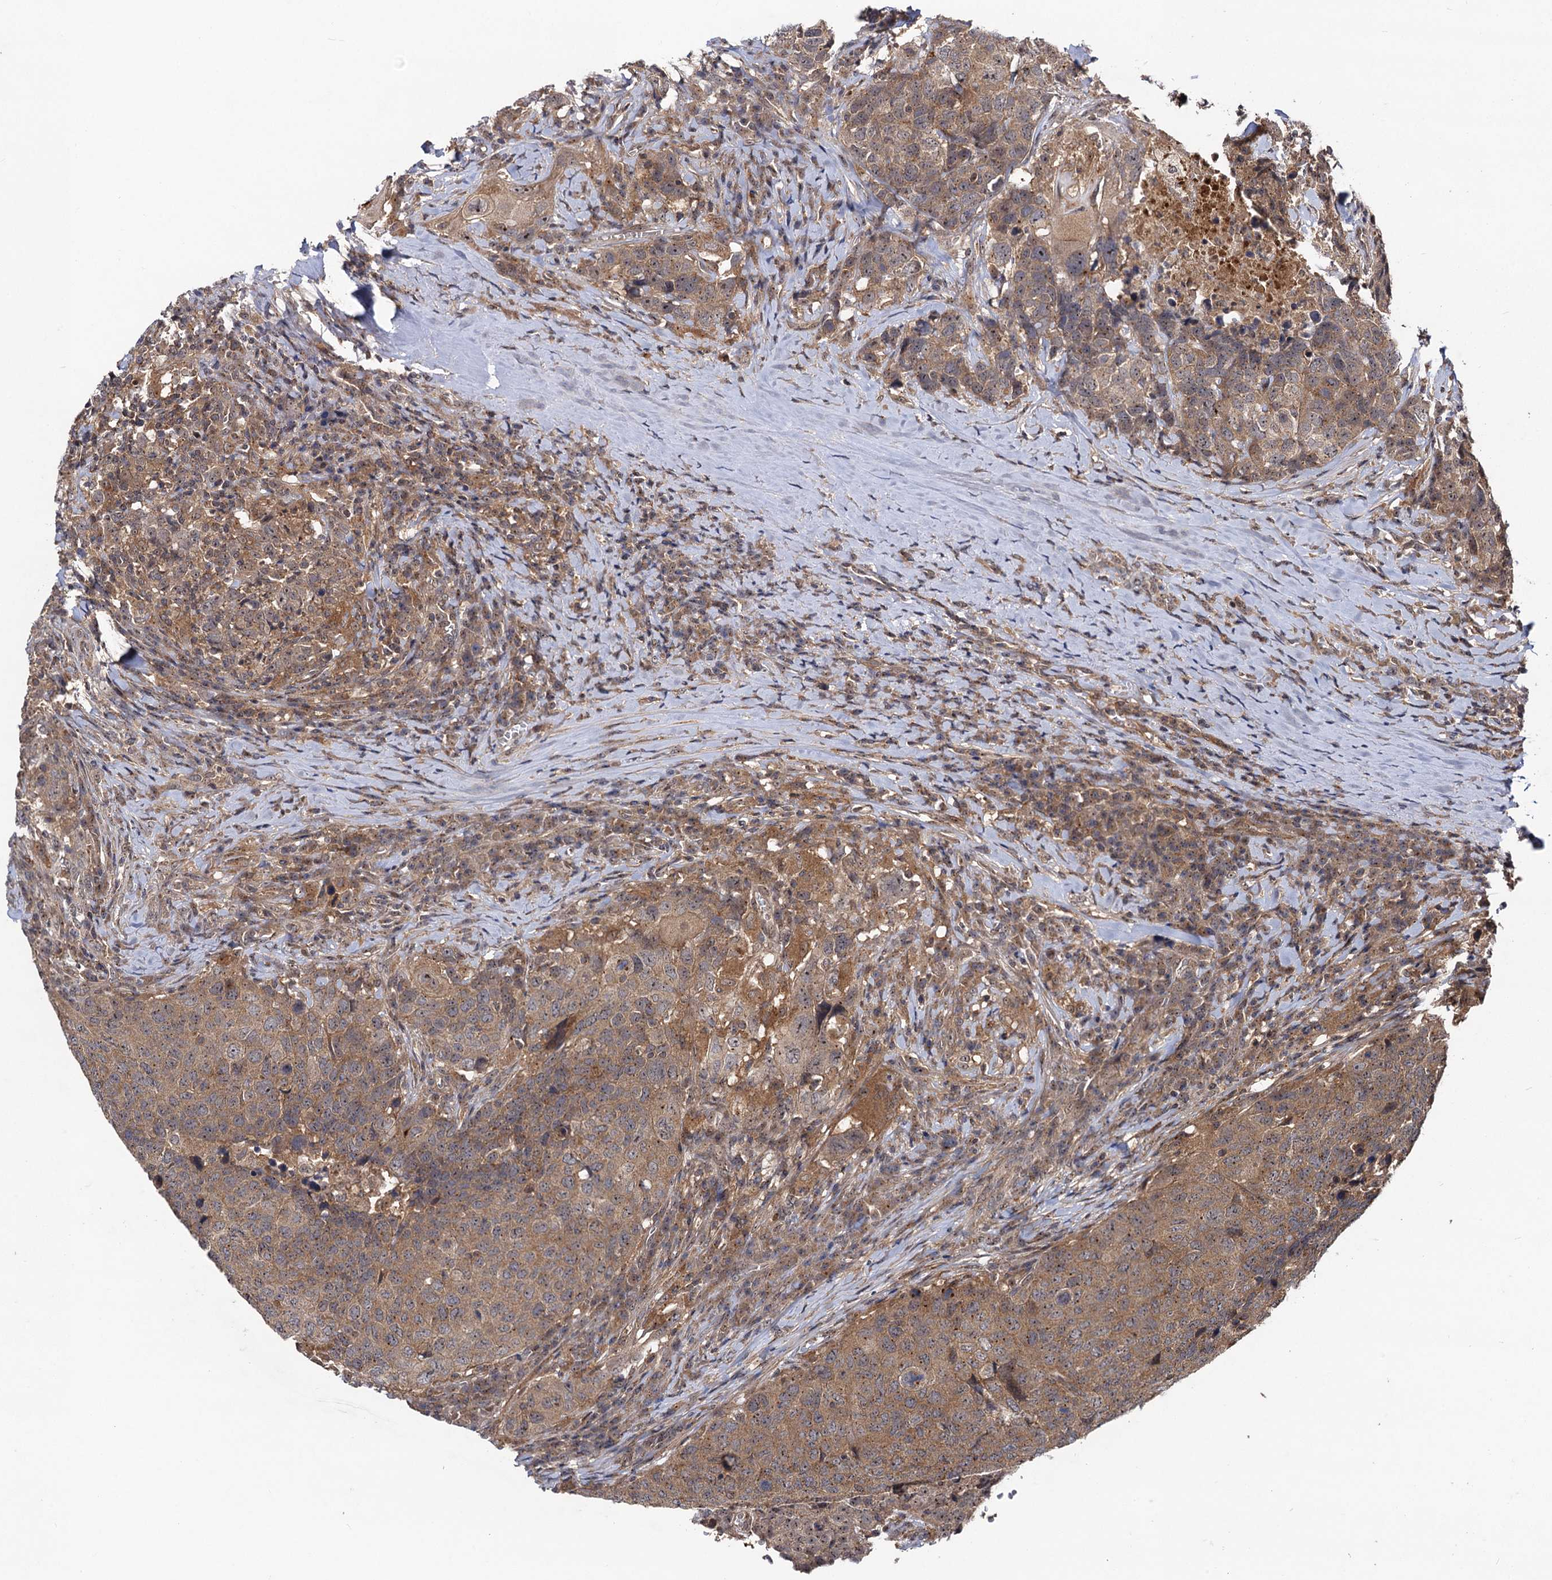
{"staining": {"intensity": "moderate", "quantity": ">75%", "location": "cytoplasmic/membranous"}, "tissue": "head and neck cancer", "cell_type": "Tumor cells", "image_type": "cancer", "snomed": [{"axis": "morphology", "description": "Squamous cell carcinoma, NOS"}, {"axis": "topography", "description": "Head-Neck"}], "caption": "Immunohistochemistry photomicrograph of neoplastic tissue: squamous cell carcinoma (head and neck) stained using IHC displays medium levels of moderate protein expression localized specifically in the cytoplasmic/membranous of tumor cells, appearing as a cytoplasmic/membranous brown color.", "gene": "KXD1", "patient": {"sex": "male", "age": 66}}